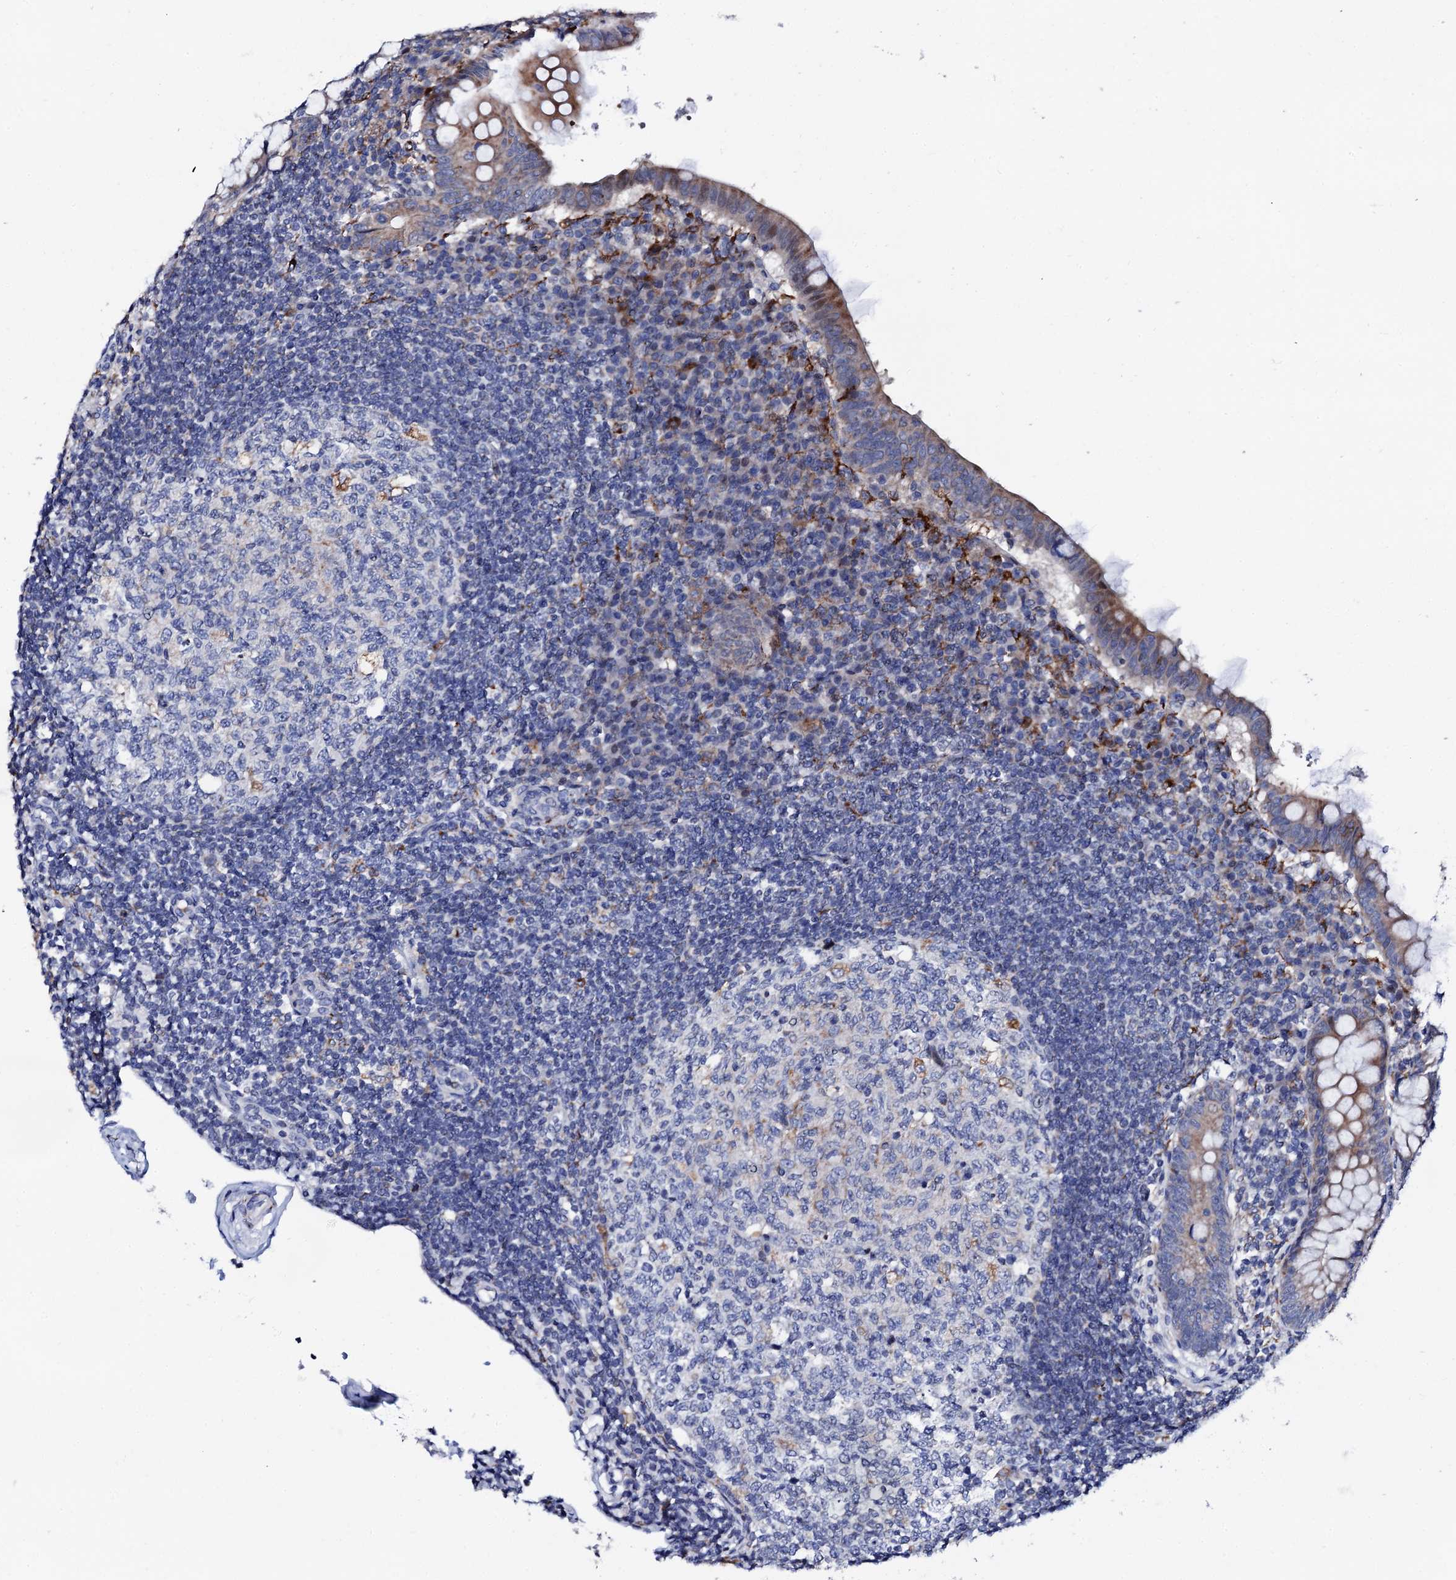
{"staining": {"intensity": "moderate", "quantity": ">75%", "location": "cytoplasmic/membranous"}, "tissue": "appendix", "cell_type": "Glandular cells", "image_type": "normal", "snomed": [{"axis": "morphology", "description": "Normal tissue, NOS"}, {"axis": "topography", "description": "Appendix"}], "caption": "A brown stain highlights moderate cytoplasmic/membranous expression of a protein in glandular cells of normal appendix. The protein of interest is stained brown, and the nuclei are stained in blue (DAB IHC with brightfield microscopy, high magnification).", "gene": "TCIRG1", "patient": {"sex": "female", "age": 33}}